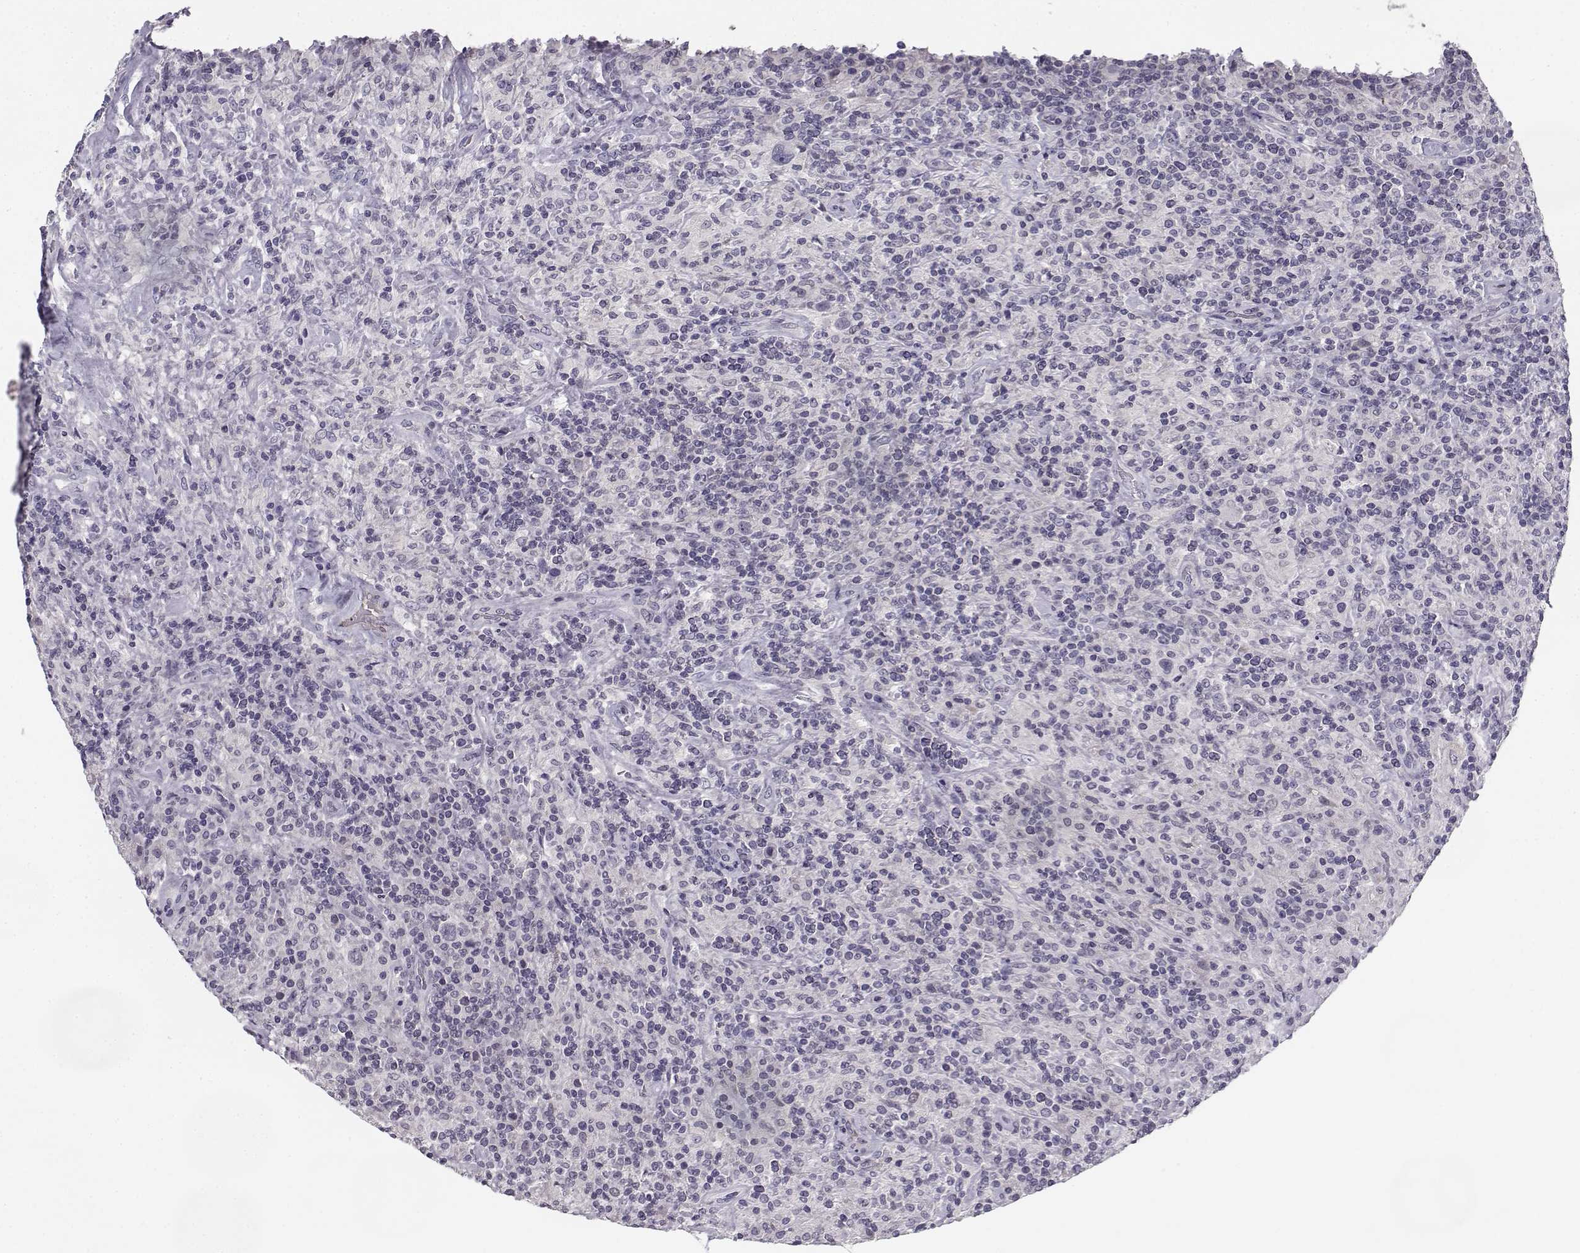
{"staining": {"intensity": "negative", "quantity": "none", "location": "none"}, "tissue": "lymphoma", "cell_type": "Tumor cells", "image_type": "cancer", "snomed": [{"axis": "morphology", "description": "Hodgkin's disease, NOS"}, {"axis": "topography", "description": "Lymph node"}], "caption": "Tumor cells are negative for protein expression in human Hodgkin's disease. (DAB immunohistochemistry (IHC), high magnification).", "gene": "DDX25", "patient": {"sex": "male", "age": 70}}